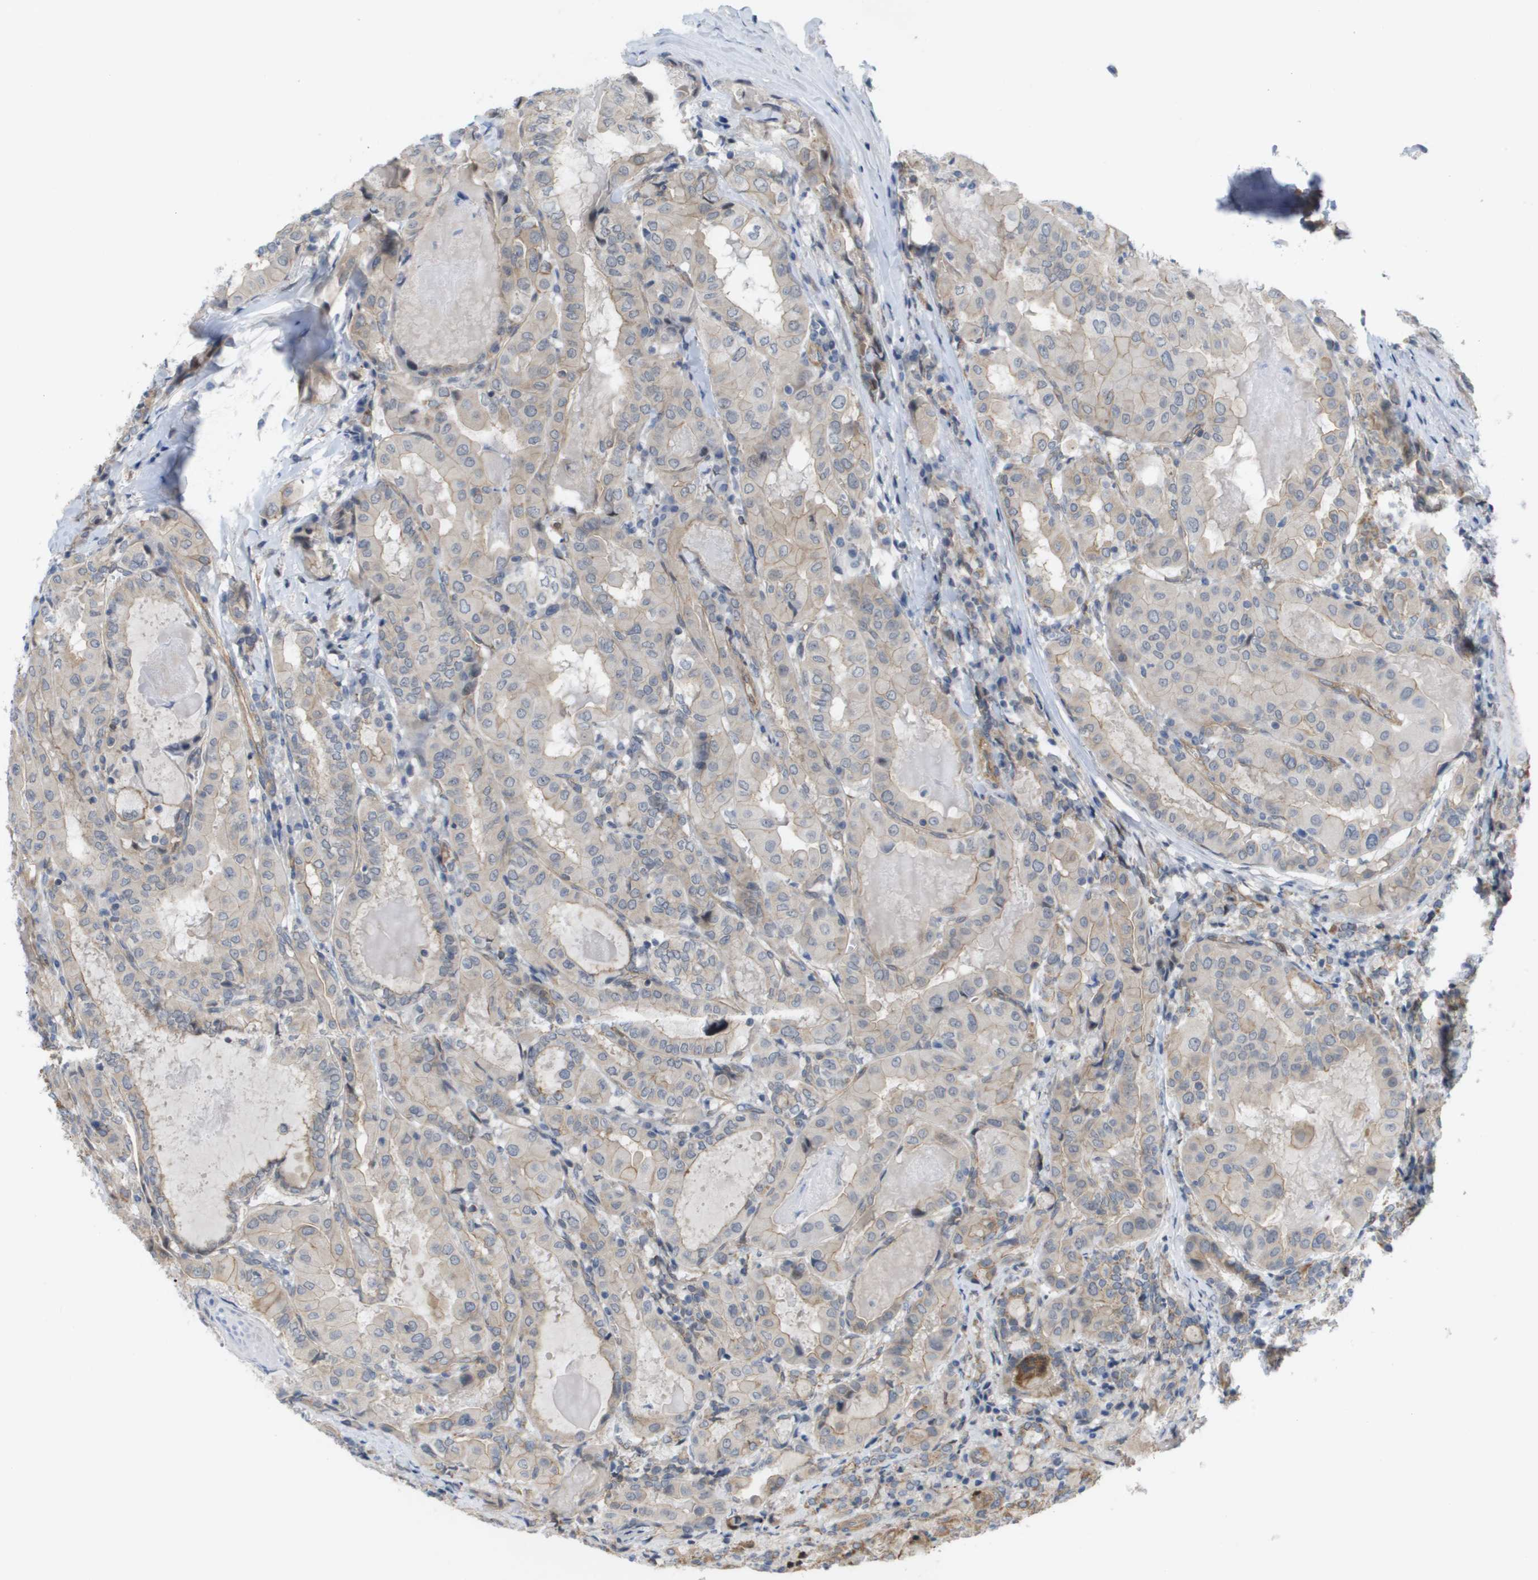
{"staining": {"intensity": "weak", "quantity": "25%-75%", "location": "cytoplasmic/membranous"}, "tissue": "thyroid cancer", "cell_type": "Tumor cells", "image_type": "cancer", "snomed": [{"axis": "morphology", "description": "Papillary adenocarcinoma, NOS"}, {"axis": "topography", "description": "Thyroid gland"}], "caption": "This image displays IHC staining of human thyroid papillary adenocarcinoma, with low weak cytoplasmic/membranous positivity in approximately 25%-75% of tumor cells.", "gene": "MTARC2", "patient": {"sex": "female", "age": 42}}